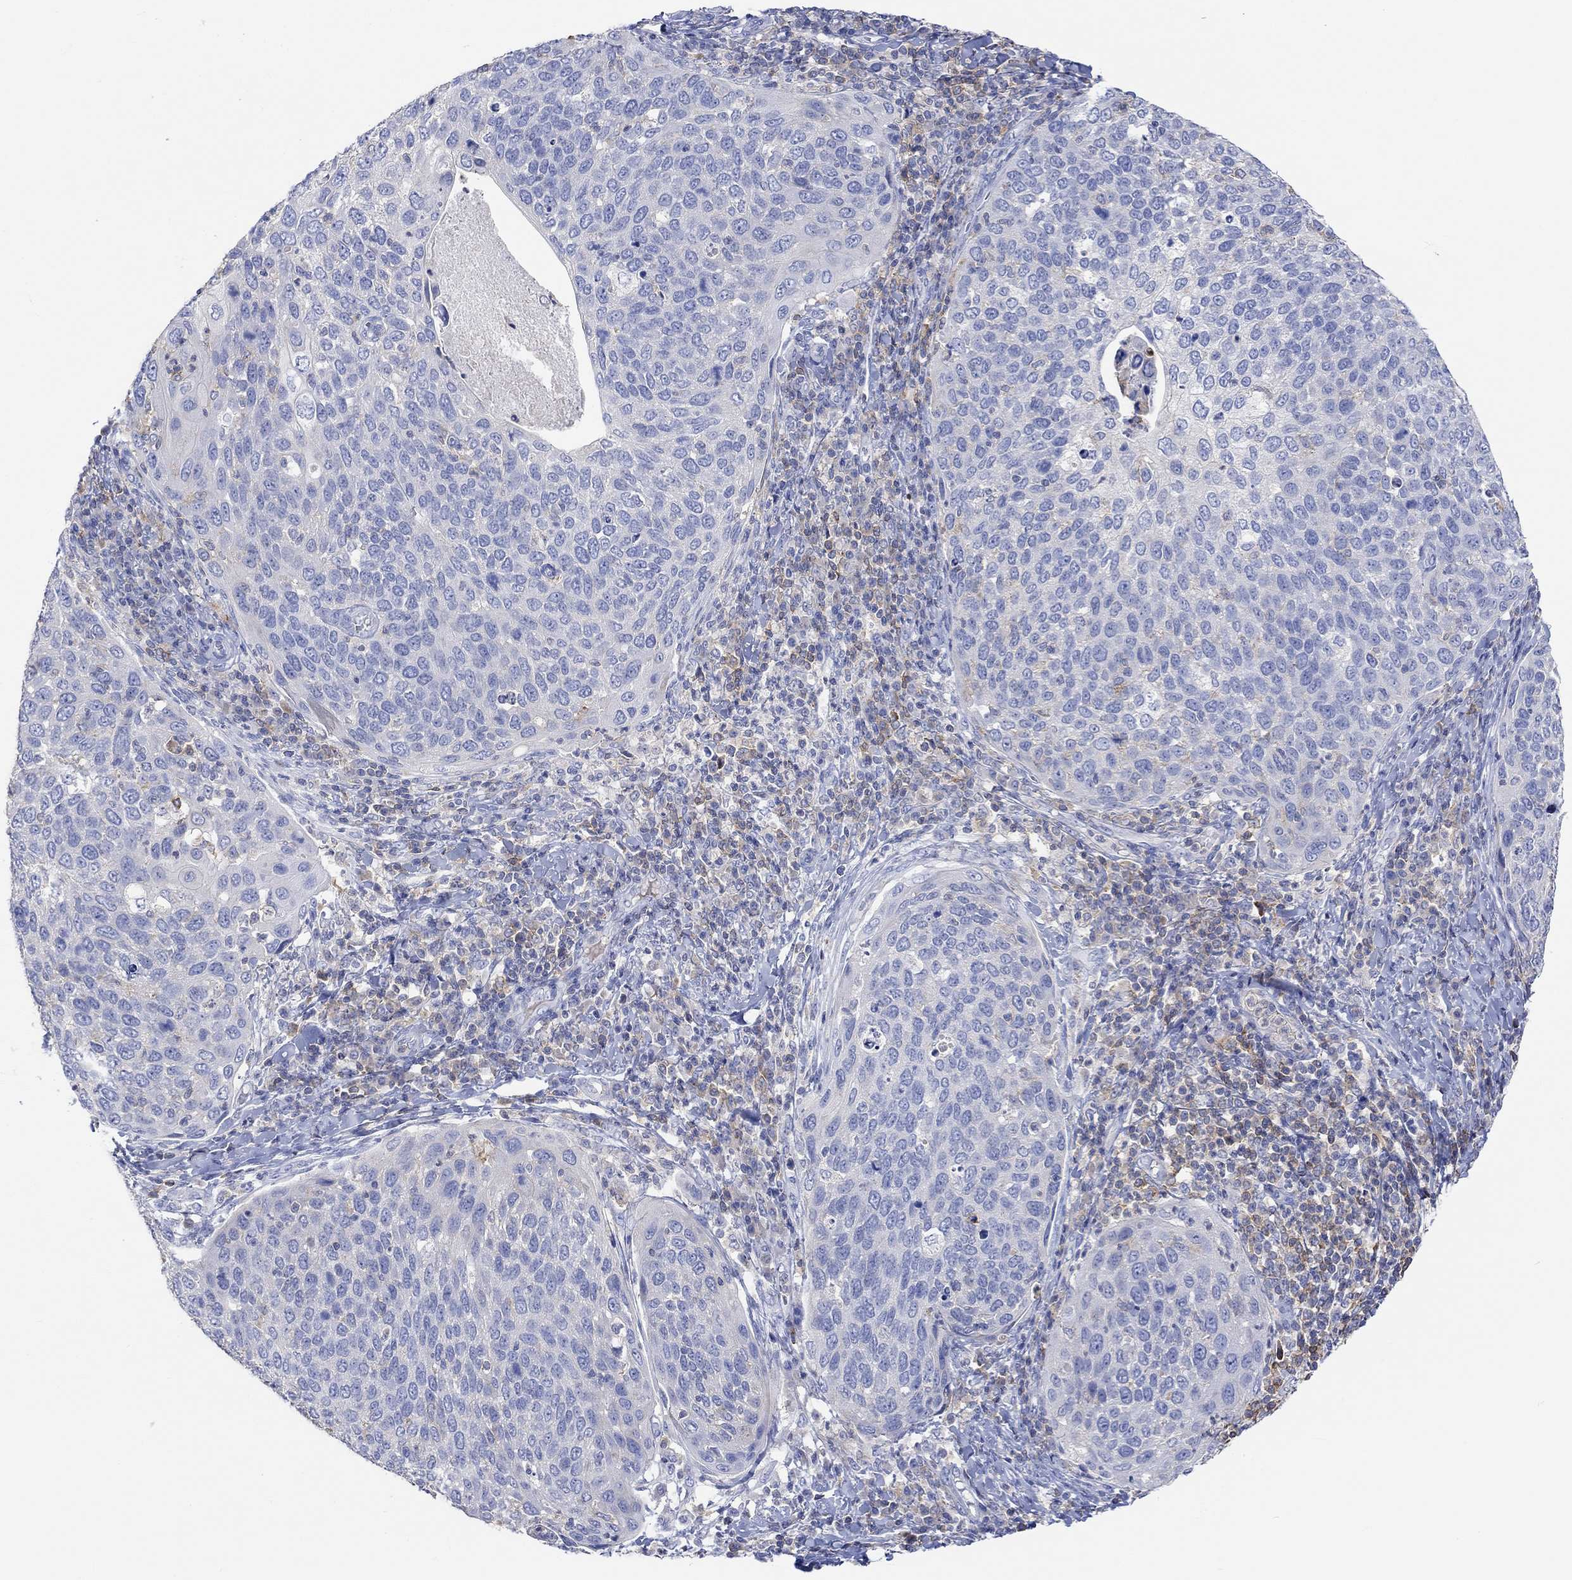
{"staining": {"intensity": "negative", "quantity": "none", "location": "none"}, "tissue": "cervical cancer", "cell_type": "Tumor cells", "image_type": "cancer", "snomed": [{"axis": "morphology", "description": "Squamous cell carcinoma, NOS"}, {"axis": "topography", "description": "Cervix"}], "caption": "Human cervical cancer stained for a protein using immunohistochemistry exhibits no expression in tumor cells.", "gene": "GCM1", "patient": {"sex": "female", "age": 54}}